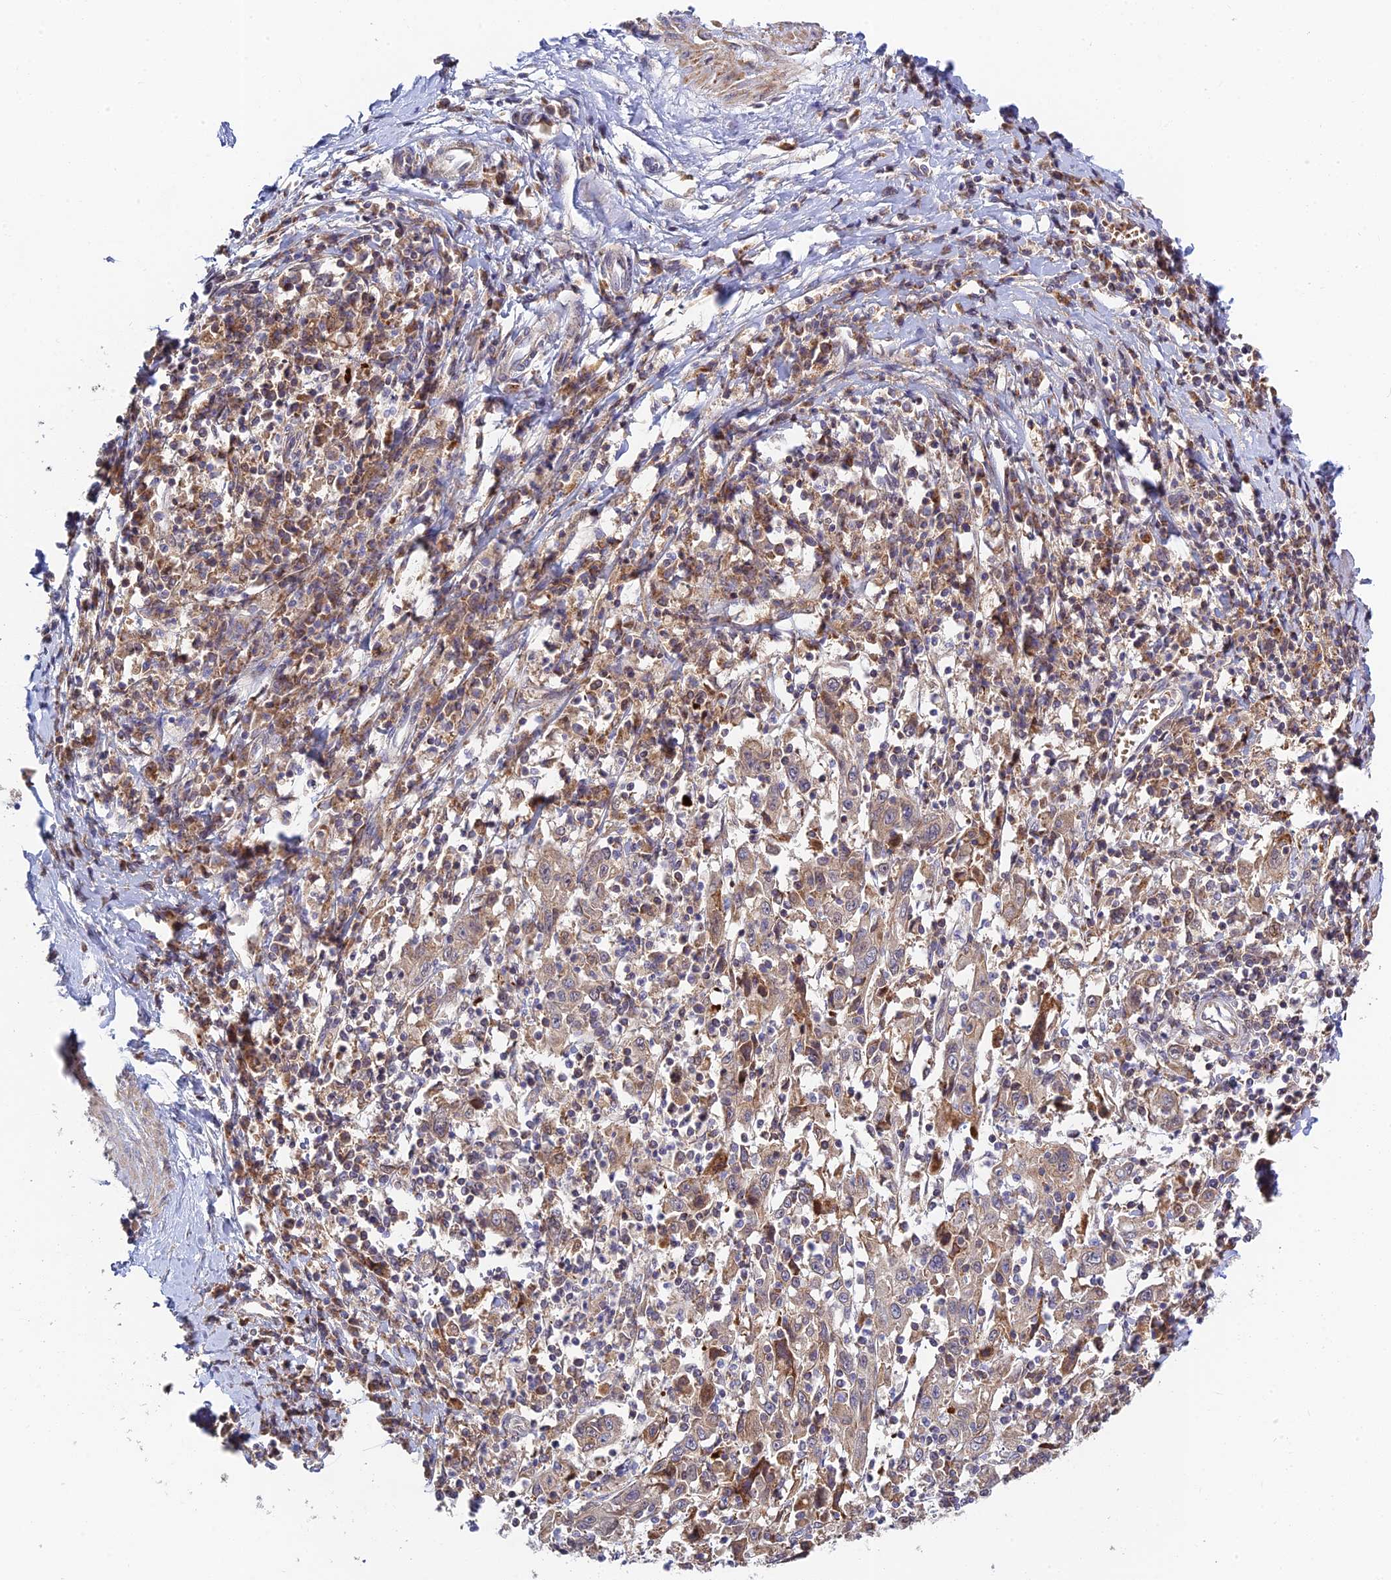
{"staining": {"intensity": "weak", "quantity": ">75%", "location": "cytoplasmic/membranous"}, "tissue": "cervical cancer", "cell_type": "Tumor cells", "image_type": "cancer", "snomed": [{"axis": "morphology", "description": "Squamous cell carcinoma, NOS"}, {"axis": "topography", "description": "Cervix"}], "caption": "A photomicrograph of human cervical squamous cell carcinoma stained for a protein reveals weak cytoplasmic/membranous brown staining in tumor cells.", "gene": "FUOM", "patient": {"sex": "female", "age": 46}}